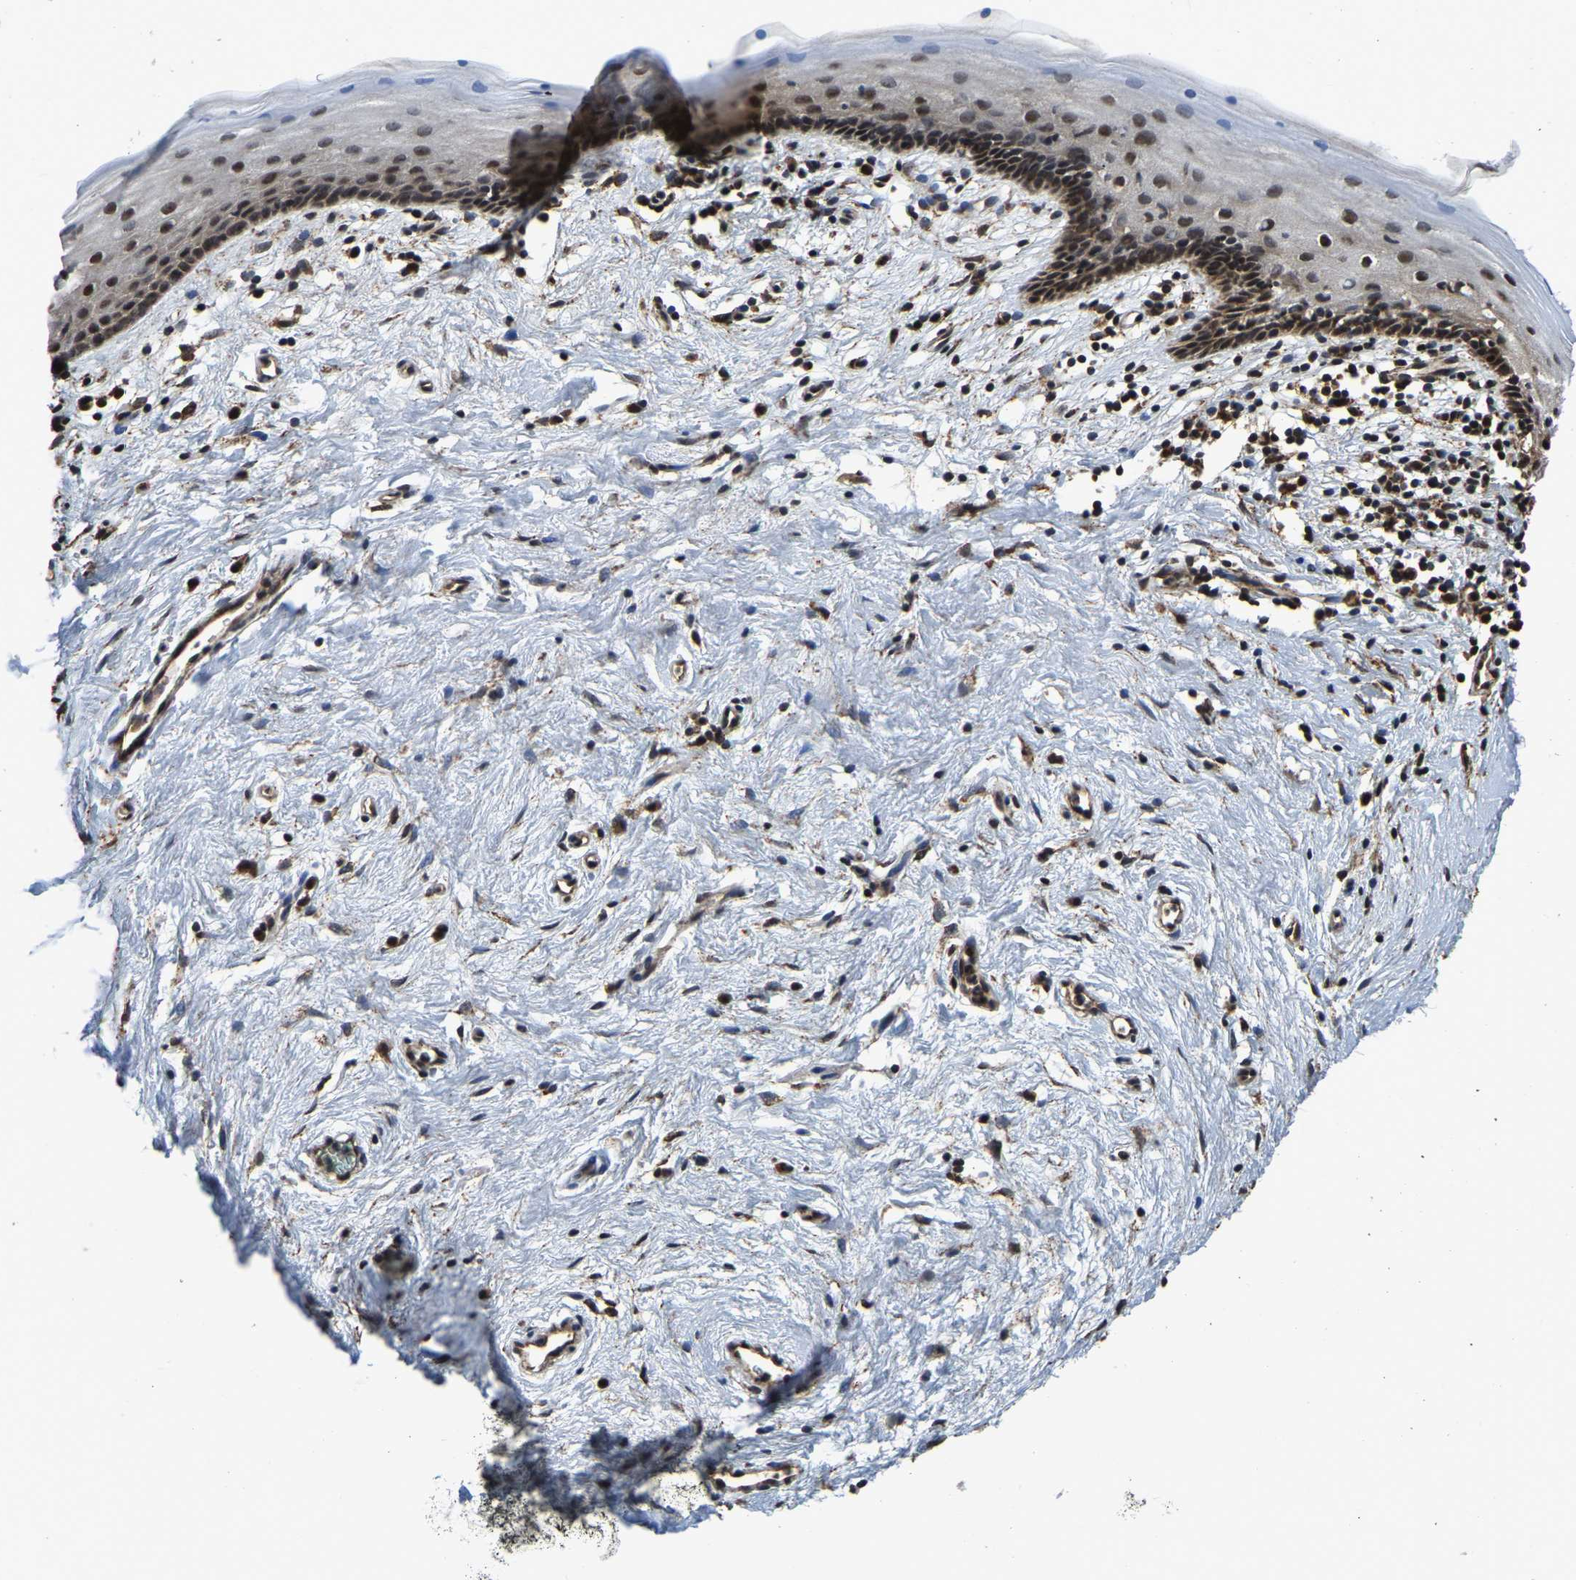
{"staining": {"intensity": "moderate", "quantity": "<25%", "location": "nuclear"}, "tissue": "vagina", "cell_type": "Squamous epithelial cells", "image_type": "normal", "snomed": [{"axis": "morphology", "description": "Normal tissue, NOS"}, {"axis": "topography", "description": "Vagina"}], "caption": "Immunohistochemistry (IHC) staining of benign vagina, which demonstrates low levels of moderate nuclear staining in about <25% of squamous epithelial cells indicating moderate nuclear protein expression. The staining was performed using DAB (3,3'-diaminobenzidine) (brown) for protein detection and nuclei were counterstained in hematoxylin (blue).", "gene": "CIAO1", "patient": {"sex": "female", "age": 44}}